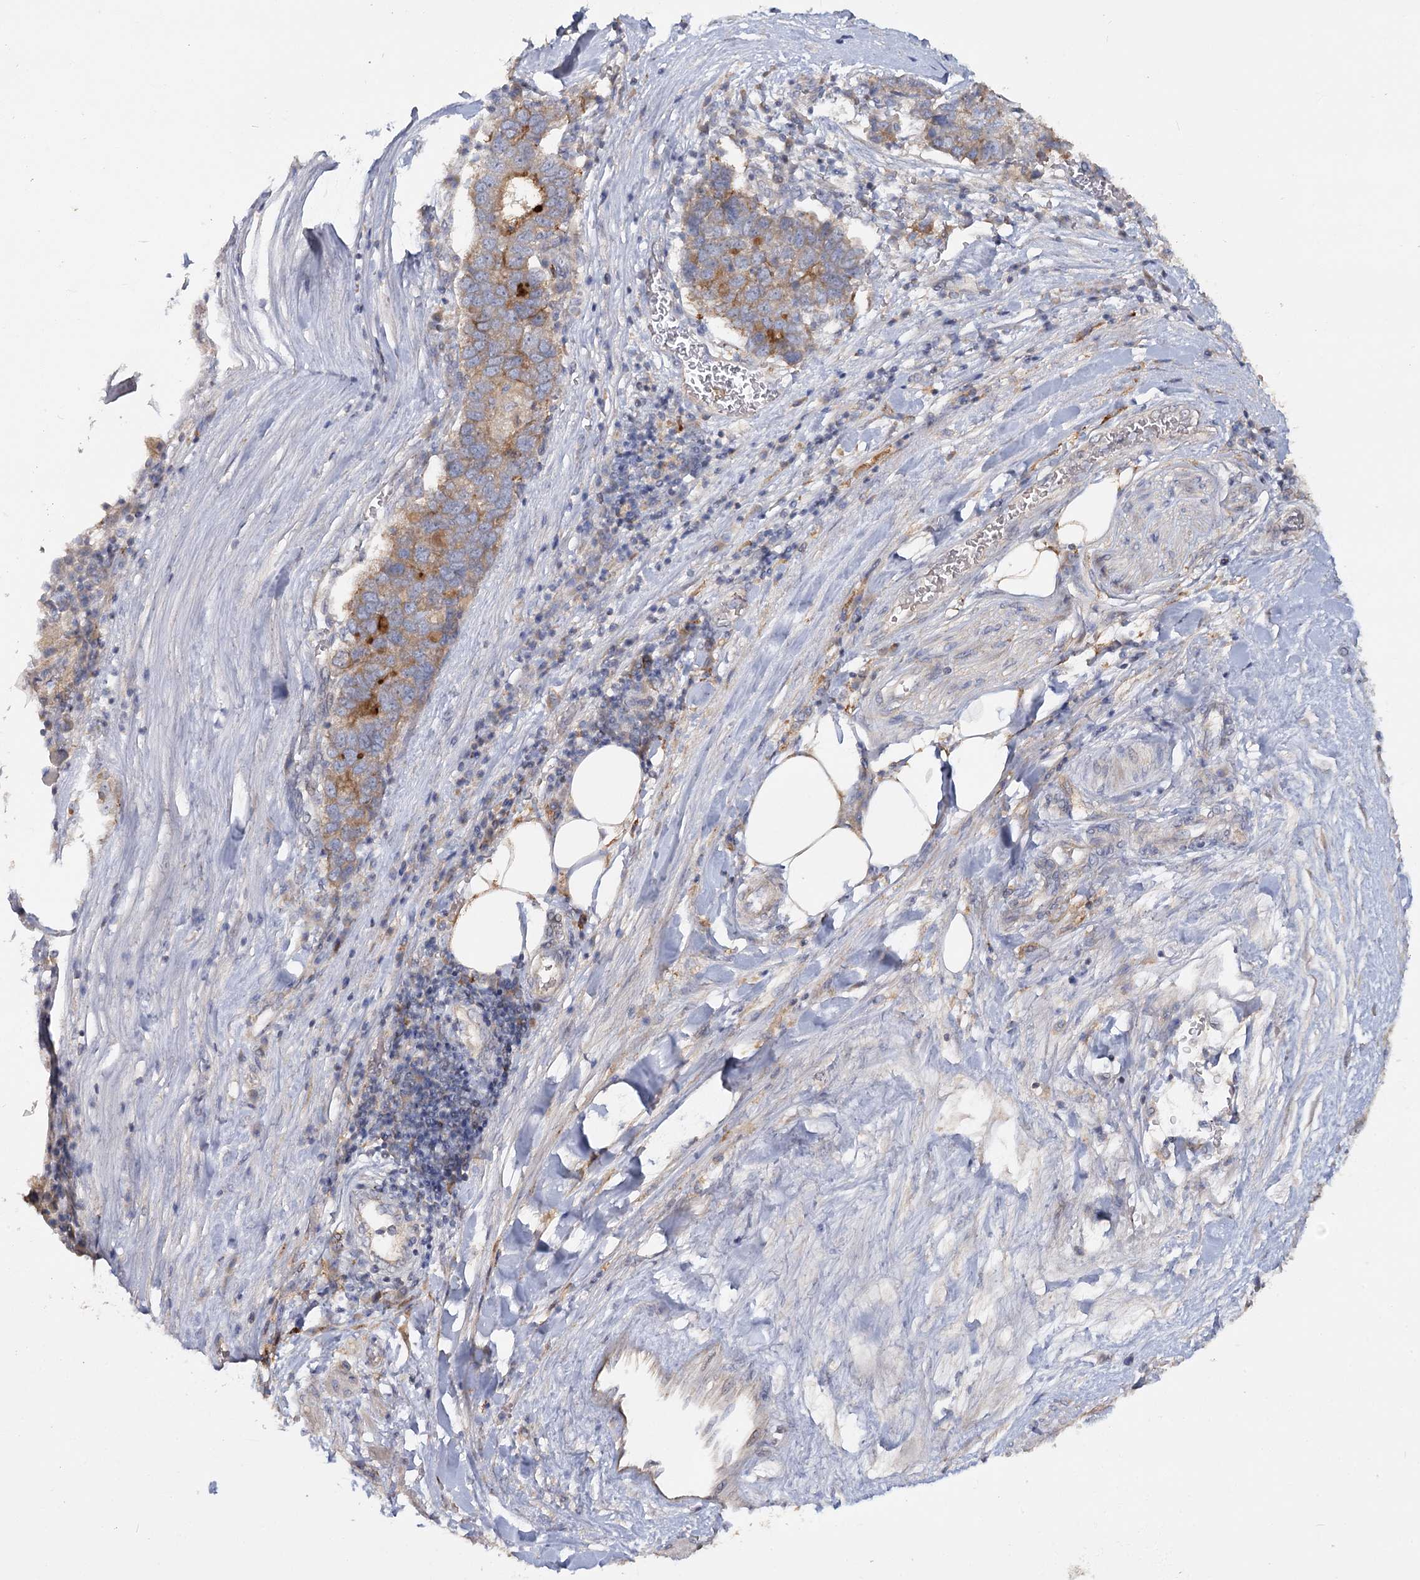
{"staining": {"intensity": "strong", "quantity": "<25%", "location": "cytoplasmic/membranous"}, "tissue": "pancreatic cancer", "cell_type": "Tumor cells", "image_type": "cancer", "snomed": [{"axis": "morphology", "description": "Adenocarcinoma, NOS"}, {"axis": "topography", "description": "Pancreas"}], "caption": "Pancreatic cancer stained for a protein reveals strong cytoplasmic/membranous positivity in tumor cells. Nuclei are stained in blue.", "gene": "ANGPTL5", "patient": {"sex": "female", "age": 61}}